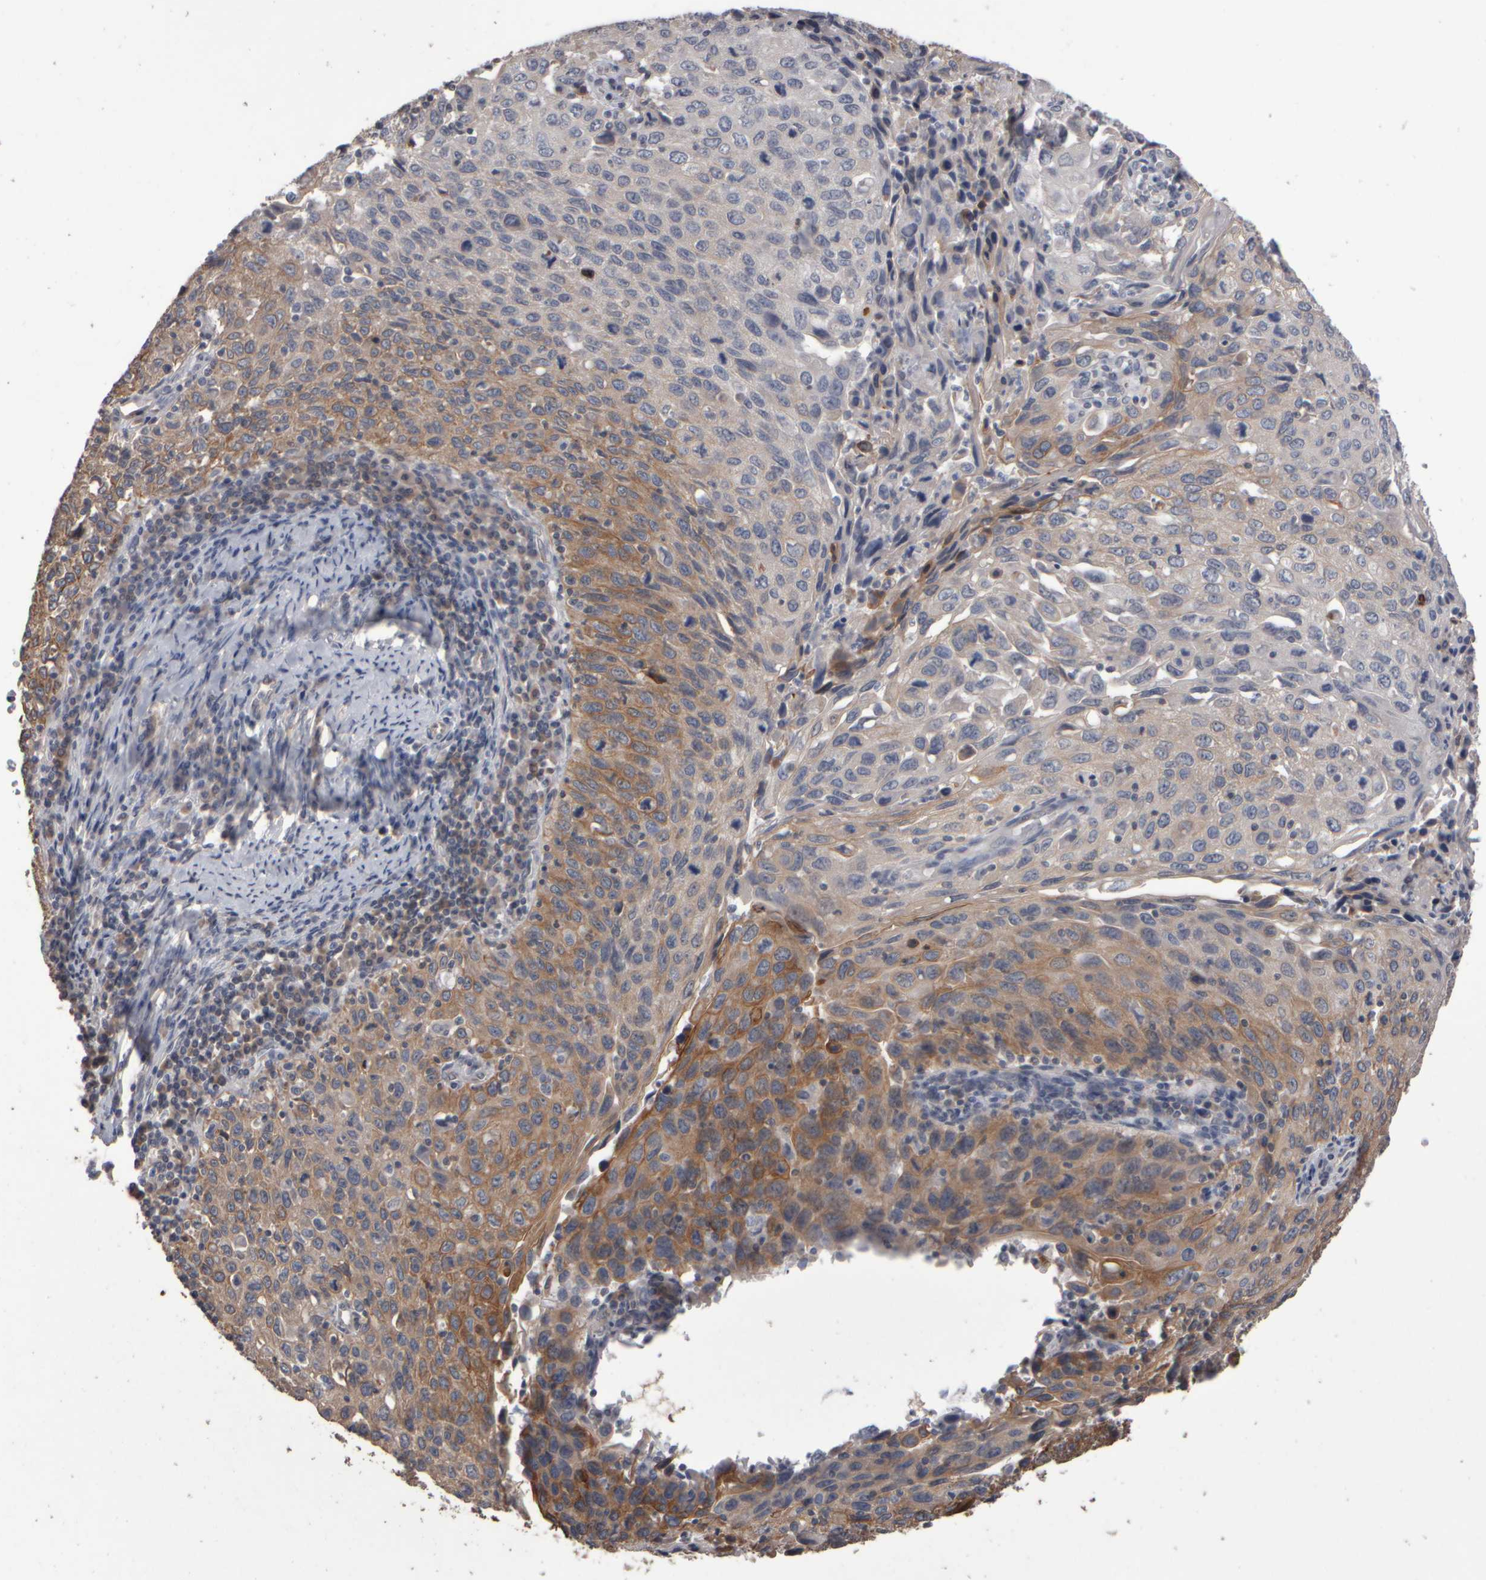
{"staining": {"intensity": "moderate", "quantity": "25%-75%", "location": "cytoplasmic/membranous"}, "tissue": "cervical cancer", "cell_type": "Tumor cells", "image_type": "cancer", "snomed": [{"axis": "morphology", "description": "Squamous cell carcinoma, NOS"}, {"axis": "topography", "description": "Cervix"}], "caption": "Brown immunohistochemical staining in cervical squamous cell carcinoma displays moderate cytoplasmic/membranous staining in about 25%-75% of tumor cells.", "gene": "EPHX2", "patient": {"sex": "female", "age": 53}}